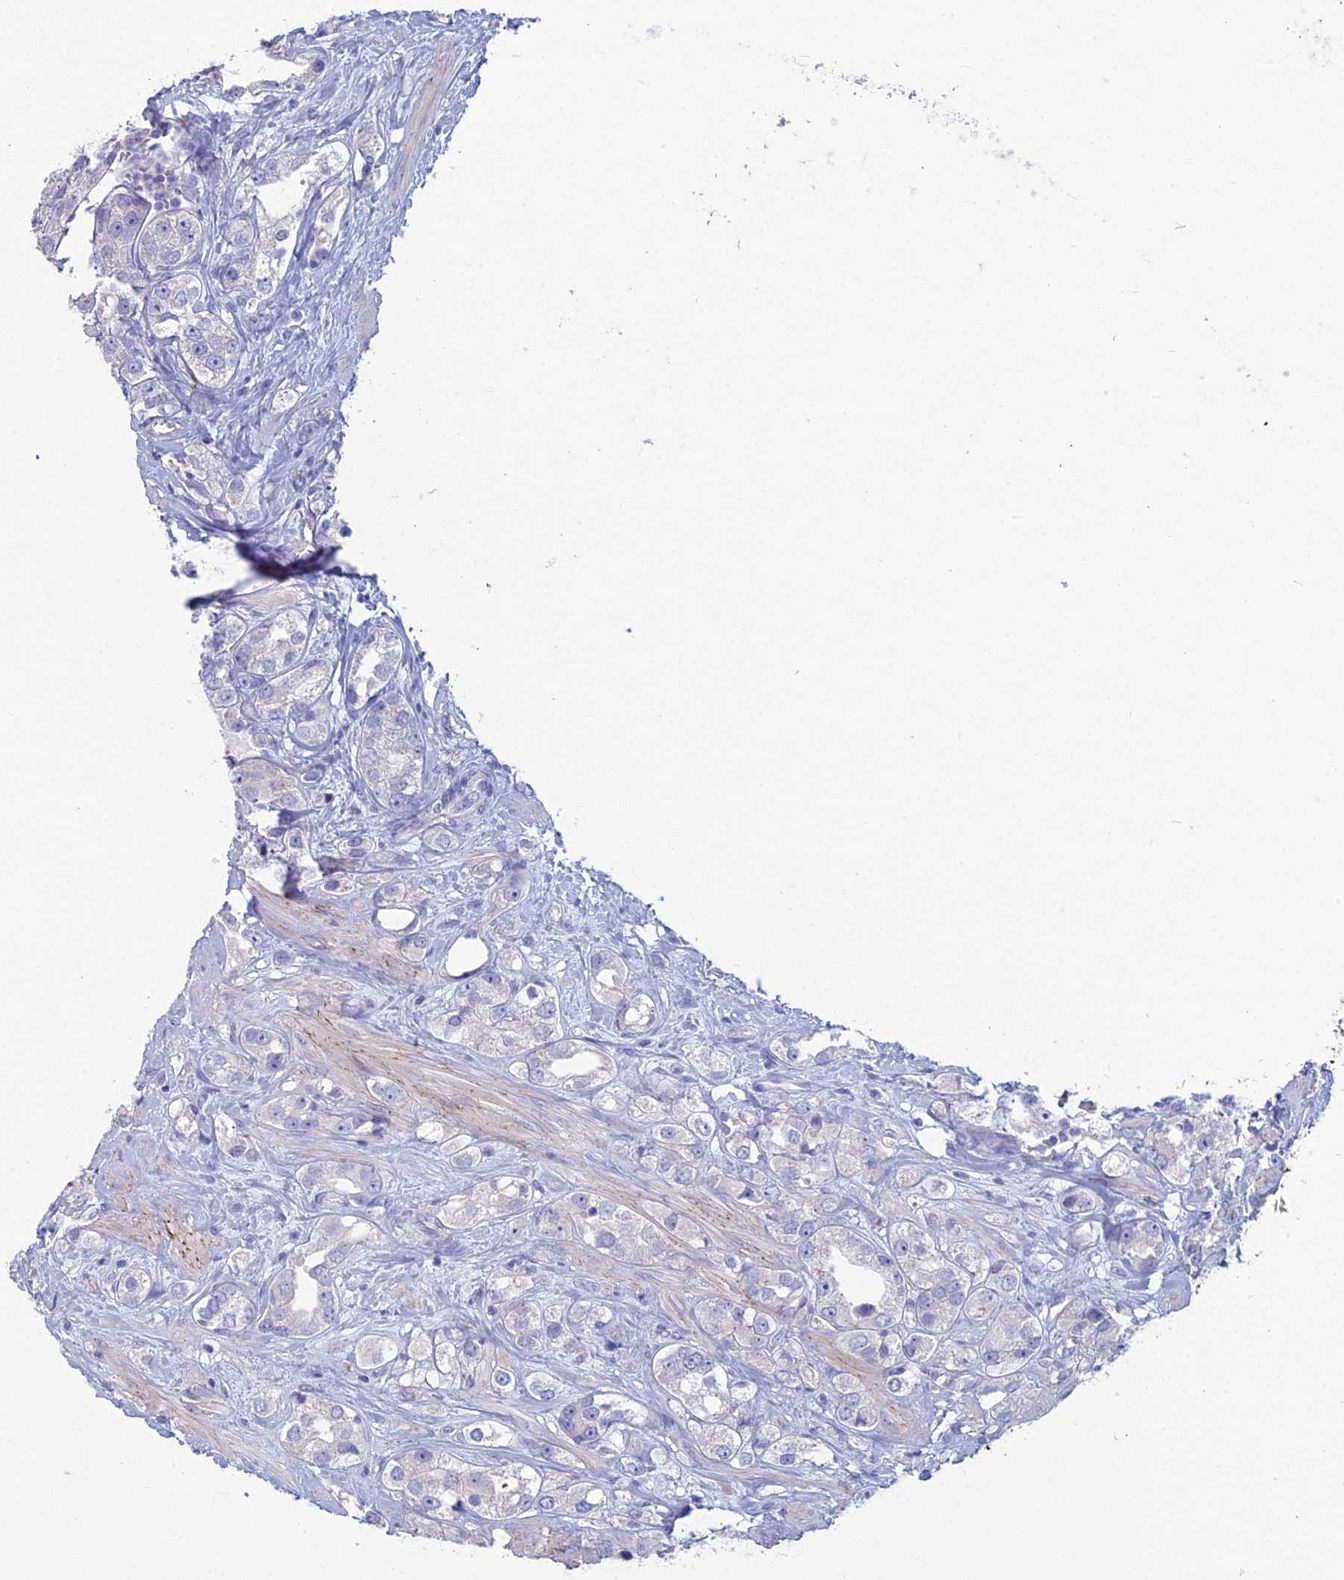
{"staining": {"intensity": "negative", "quantity": "none", "location": "none"}, "tissue": "prostate cancer", "cell_type": "Tumor cells", "image_type": "cancer", "snomed": [{"axis": "morphology", "description": "Adenocarcinoma, NOS"}, {"axis": "topography", "description": "Prostate"}], "caption": "A high-resolution histopathology image shows IHC staining of prostate cancer, which displays no significant staining in tumor cells.", "gene": "NCAM1", "patient": {"sex": "male", "age": 79}}